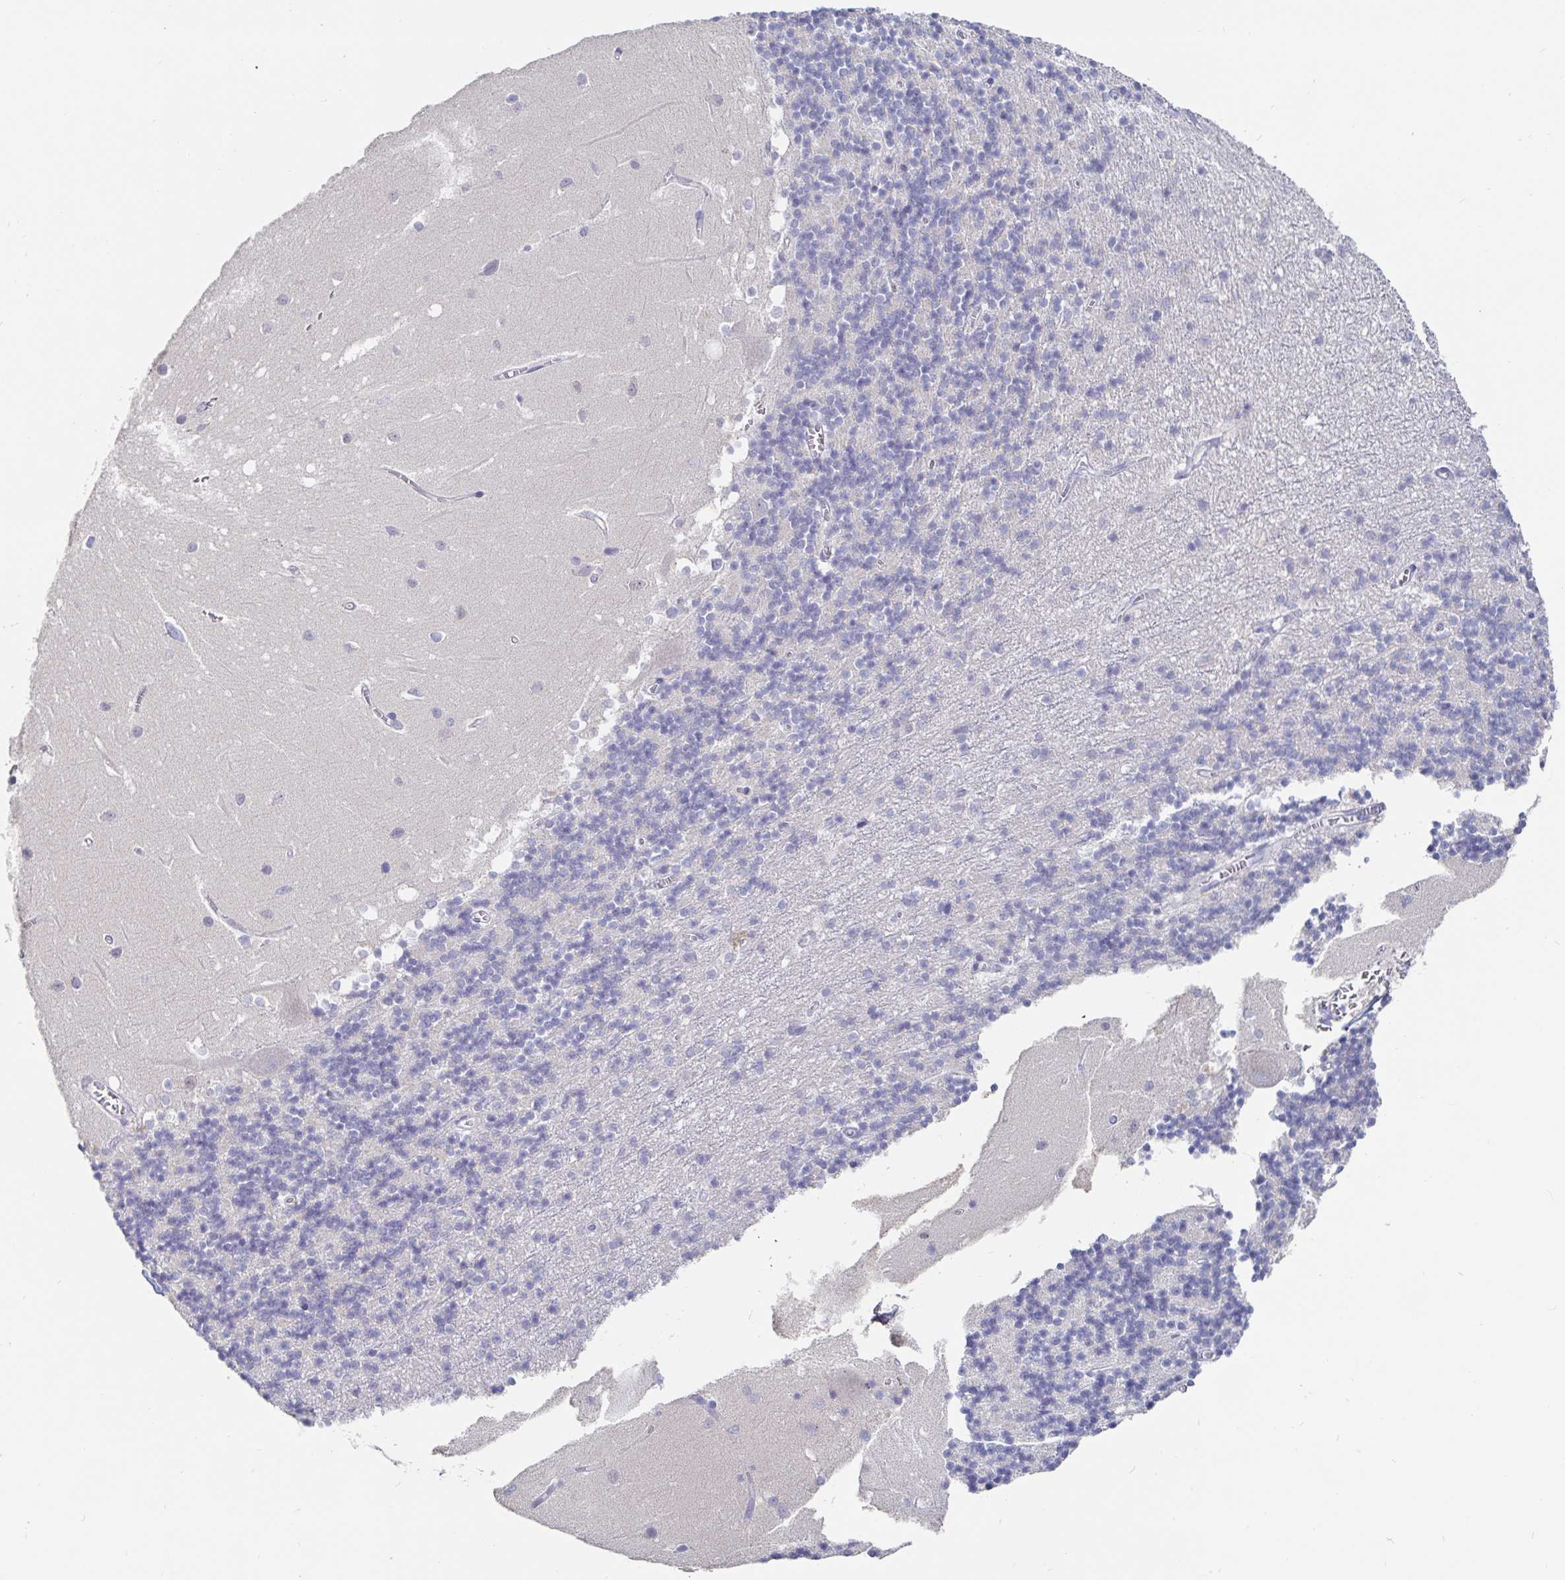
{"staining": {"intensity": "negative", "quantity": "none", "location": "none"}, "tissue": "cerebellum", "cell_type": "Cells in granular layer", "image_type": "normal", "snomed": [{"axis": "morphology", "description": "Normal tissue, NOS"}, {"axis": "topography", "description": "Cerebellum"}], "caption": "Cerebellum stained for a protein using IHC demonstrates no expression cells in granular layer.", "gene": "SPPL3", "patient": {"sex": "male", "age": 54}}